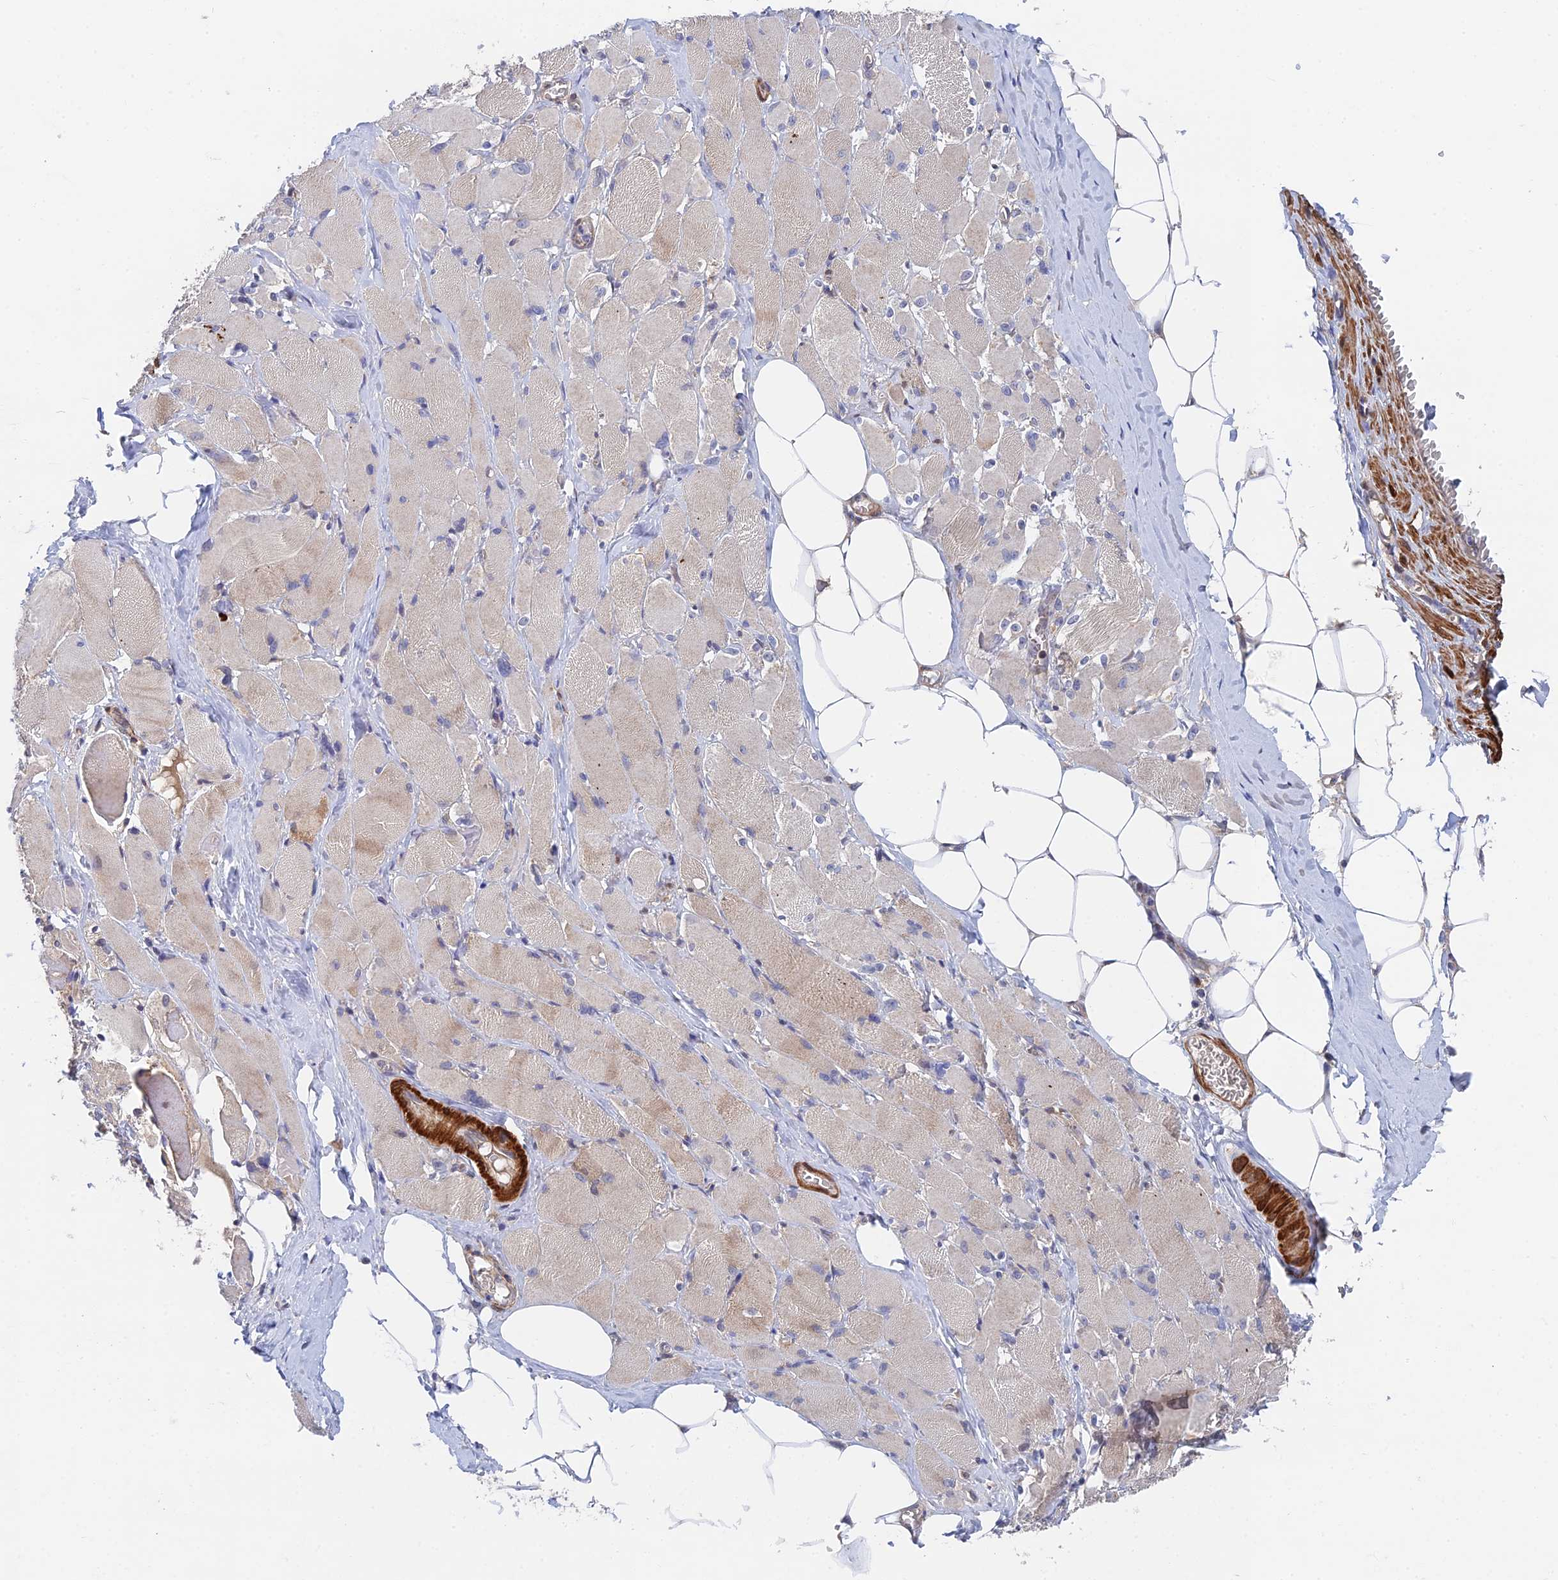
{"staining": {"intensity": "strong", "quantity": "25%-75%", "location": "cytoplasmic/membranous"}, "tissue": "skeletal muscle", "cell_type": "Myocytes", "image_type": "normal", "snomed": [{"axis": "morphology", "description": "Normal tissue, NOS"}, {"axis": "morphology", "description": "Basal cell carcinoma"}, {"axis": "topography", "description": "Skeletal muscle"}], "caption": "This is a histology image of IHC staining of benign skeletal muscle, which shows strong positivity in the cytoplasmic/membranous of myocytes.", "gene": "ZNF320", "patient": {"sex": "female", "age": 64}}